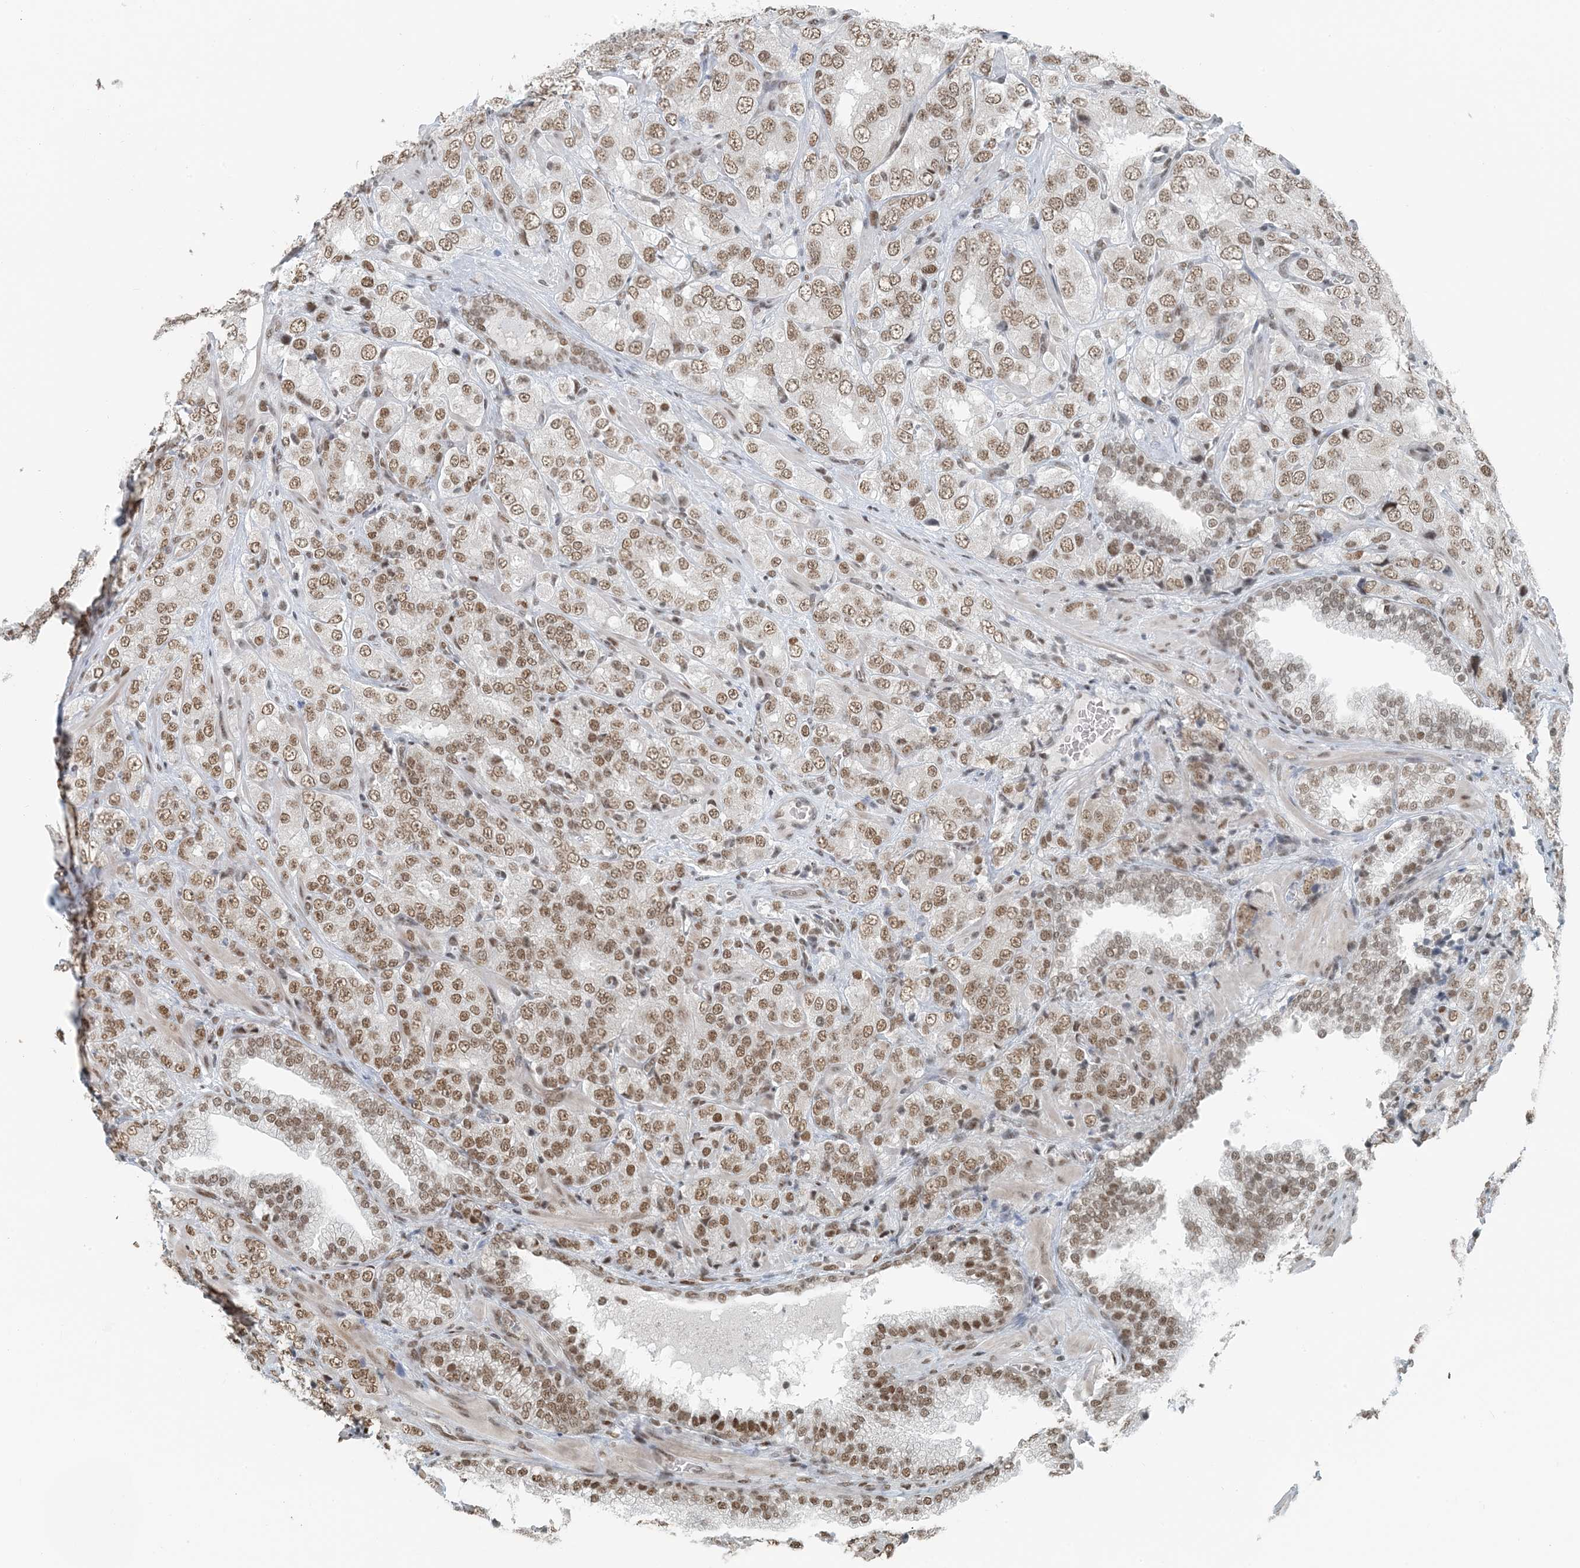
{"staining": {"intensity": "moderate", "quantity": ">75%", "location": "nuclear"}, "tissue": "prostate cancer", "cell_type": "Tumor cells", "image_type": "cancer", "snomed": [{"axis": "morphology", "description": "Adenocarcinoma, High grade"}, {"axis": "topography", "description": "Prostate"}], "caption": "Tumor cells exhibit medium levels of moderate nuclear positivity in approximately >75% of cells in human high-grade adenocarcinoma (prostate). (IHC, brightfield microscopy, high magnification).", "gene": "ZNF500", "patient": {"sex": "male", "age": 58}}